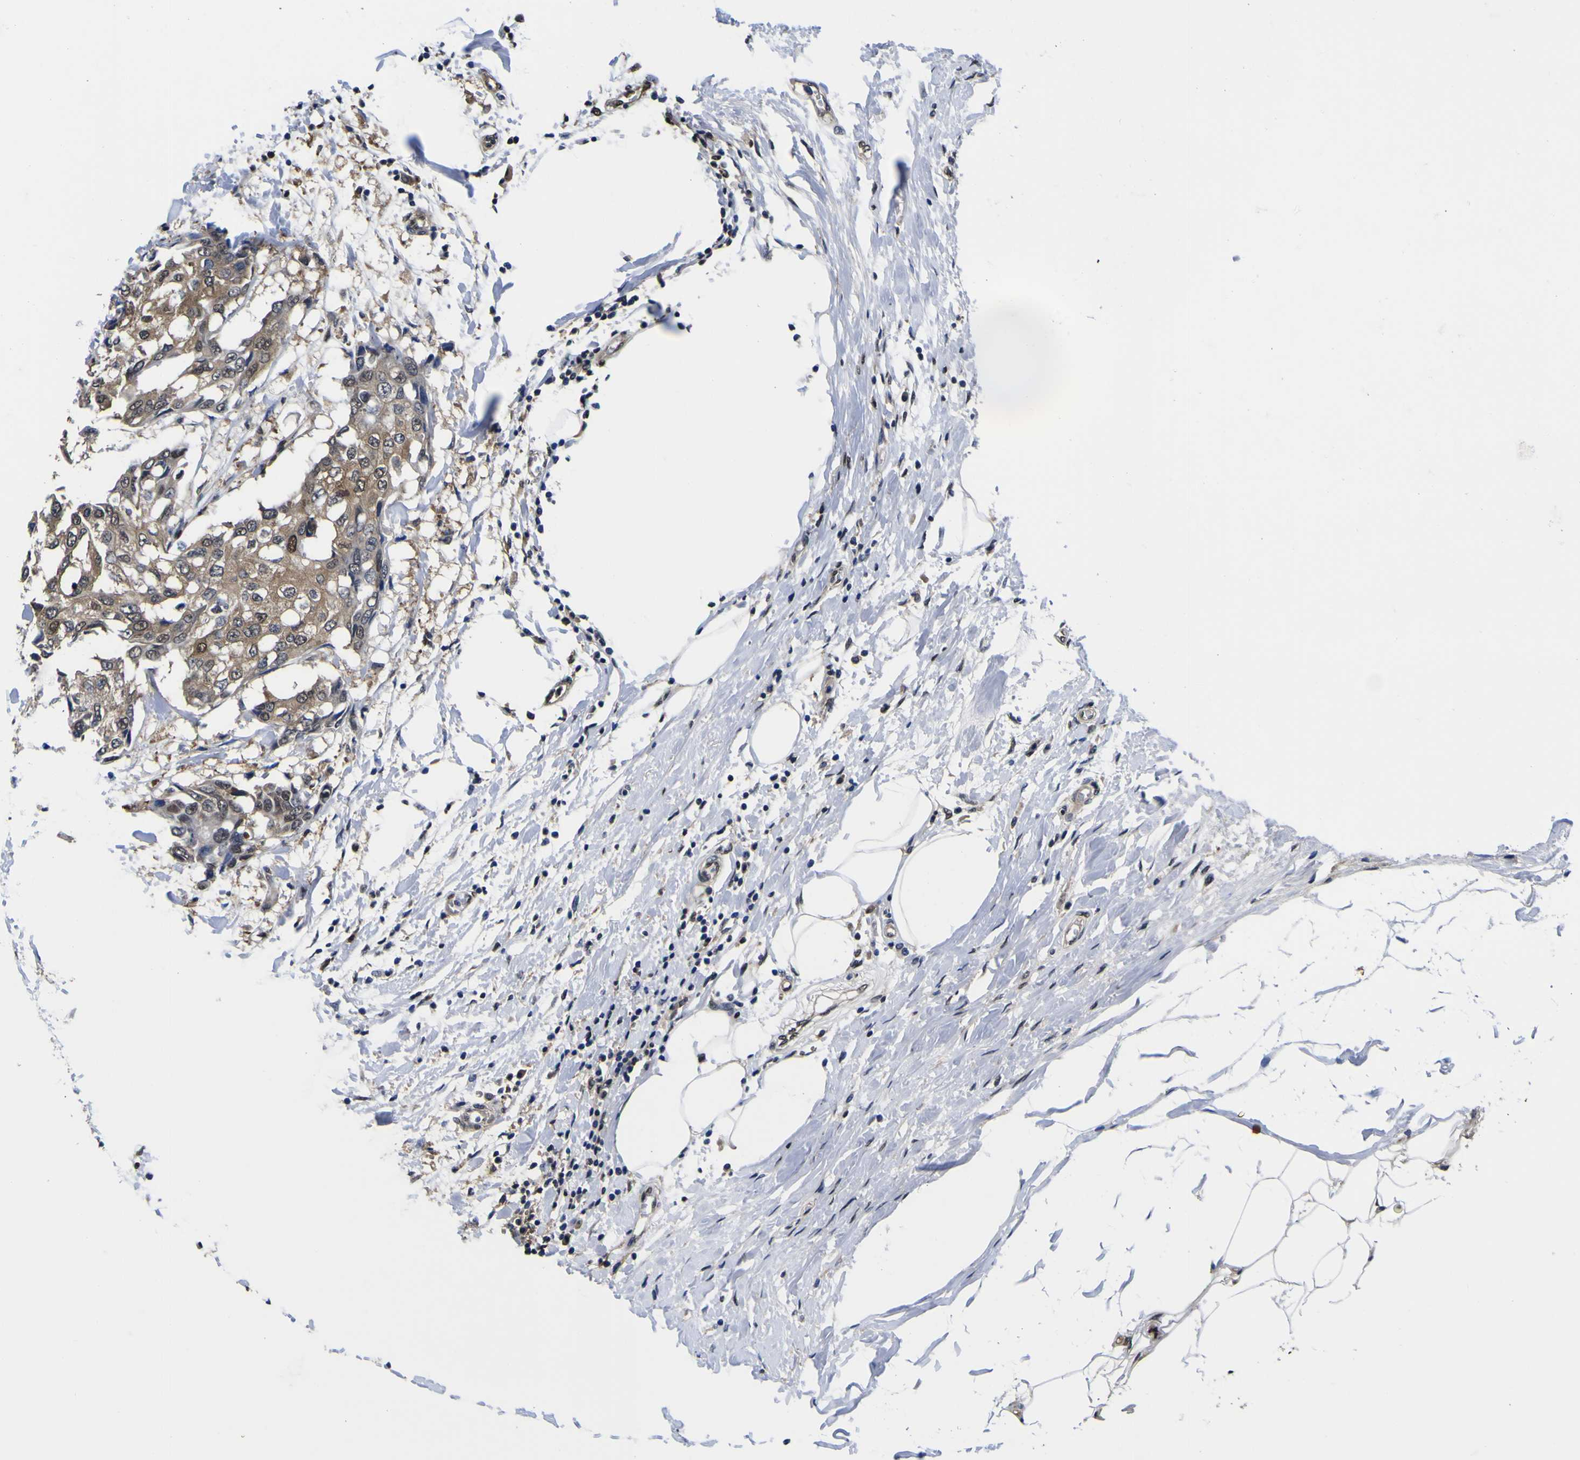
{"staining": {"intensity": "moderate", "quantity": "25%-75%", "location": "cytoplasmic/membranous,nuclear"}, "tissue": "breast cancer", "cell_type": "Tumor cells", "image_type": "cancer", "snomed": [{"axis": "morphology", "description": "Duct carcinoma"}, {"axis": "topography", "description": "Breast"}], "caption": "Breast cancer was stained to show a protein in brown. There is medium levels of moderate cytoplasmic/membranous and nuclear staining in about 25%-75% of tumor cells.", "gene": "FAM110B", "patient": {"sex": "female", "age": 27}}